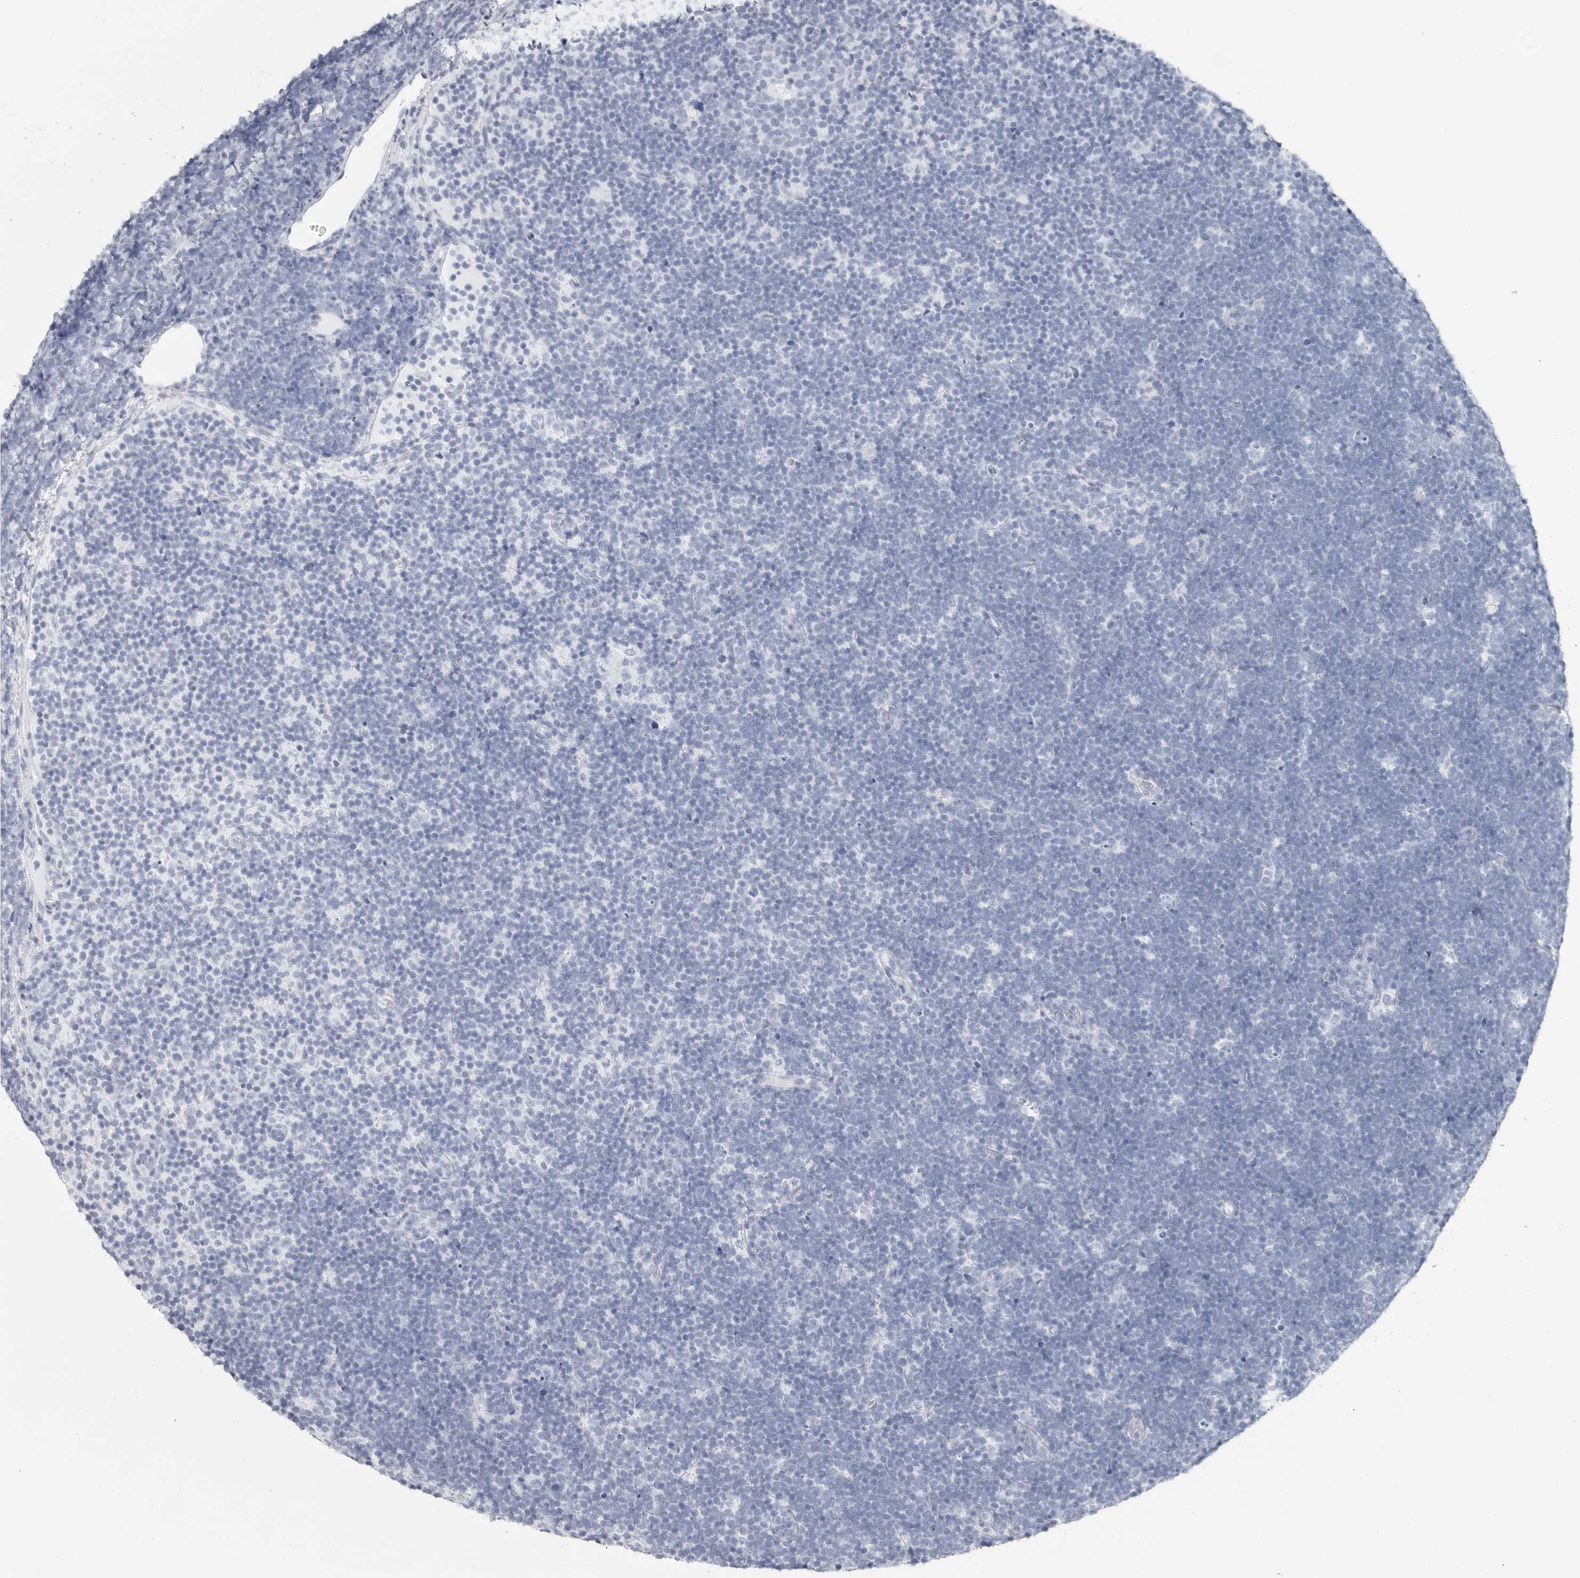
{"staining": {"intensity": "negative", "quantity": "none", "location": "none"}, "tissue": "lymphoma", "cell_type": "Tumor cells", "image_type": "cancer", "snomed": [{"axis": "morphology", "description": "Malignant lymphoma, non-Hodgkin's type, High grade"}, {"axis": "topography", "description": "Lymph node"}], "caption": "Immunohistochemistry photomicrograph of lymphoma stained for a protein (brown), which demonstrates no staining in tumor cells. (Immunohistochemistry, brightfield microscopy, high magnification).", "gene": "CSH1", "patient": {"sex": "male", "age": 13}}